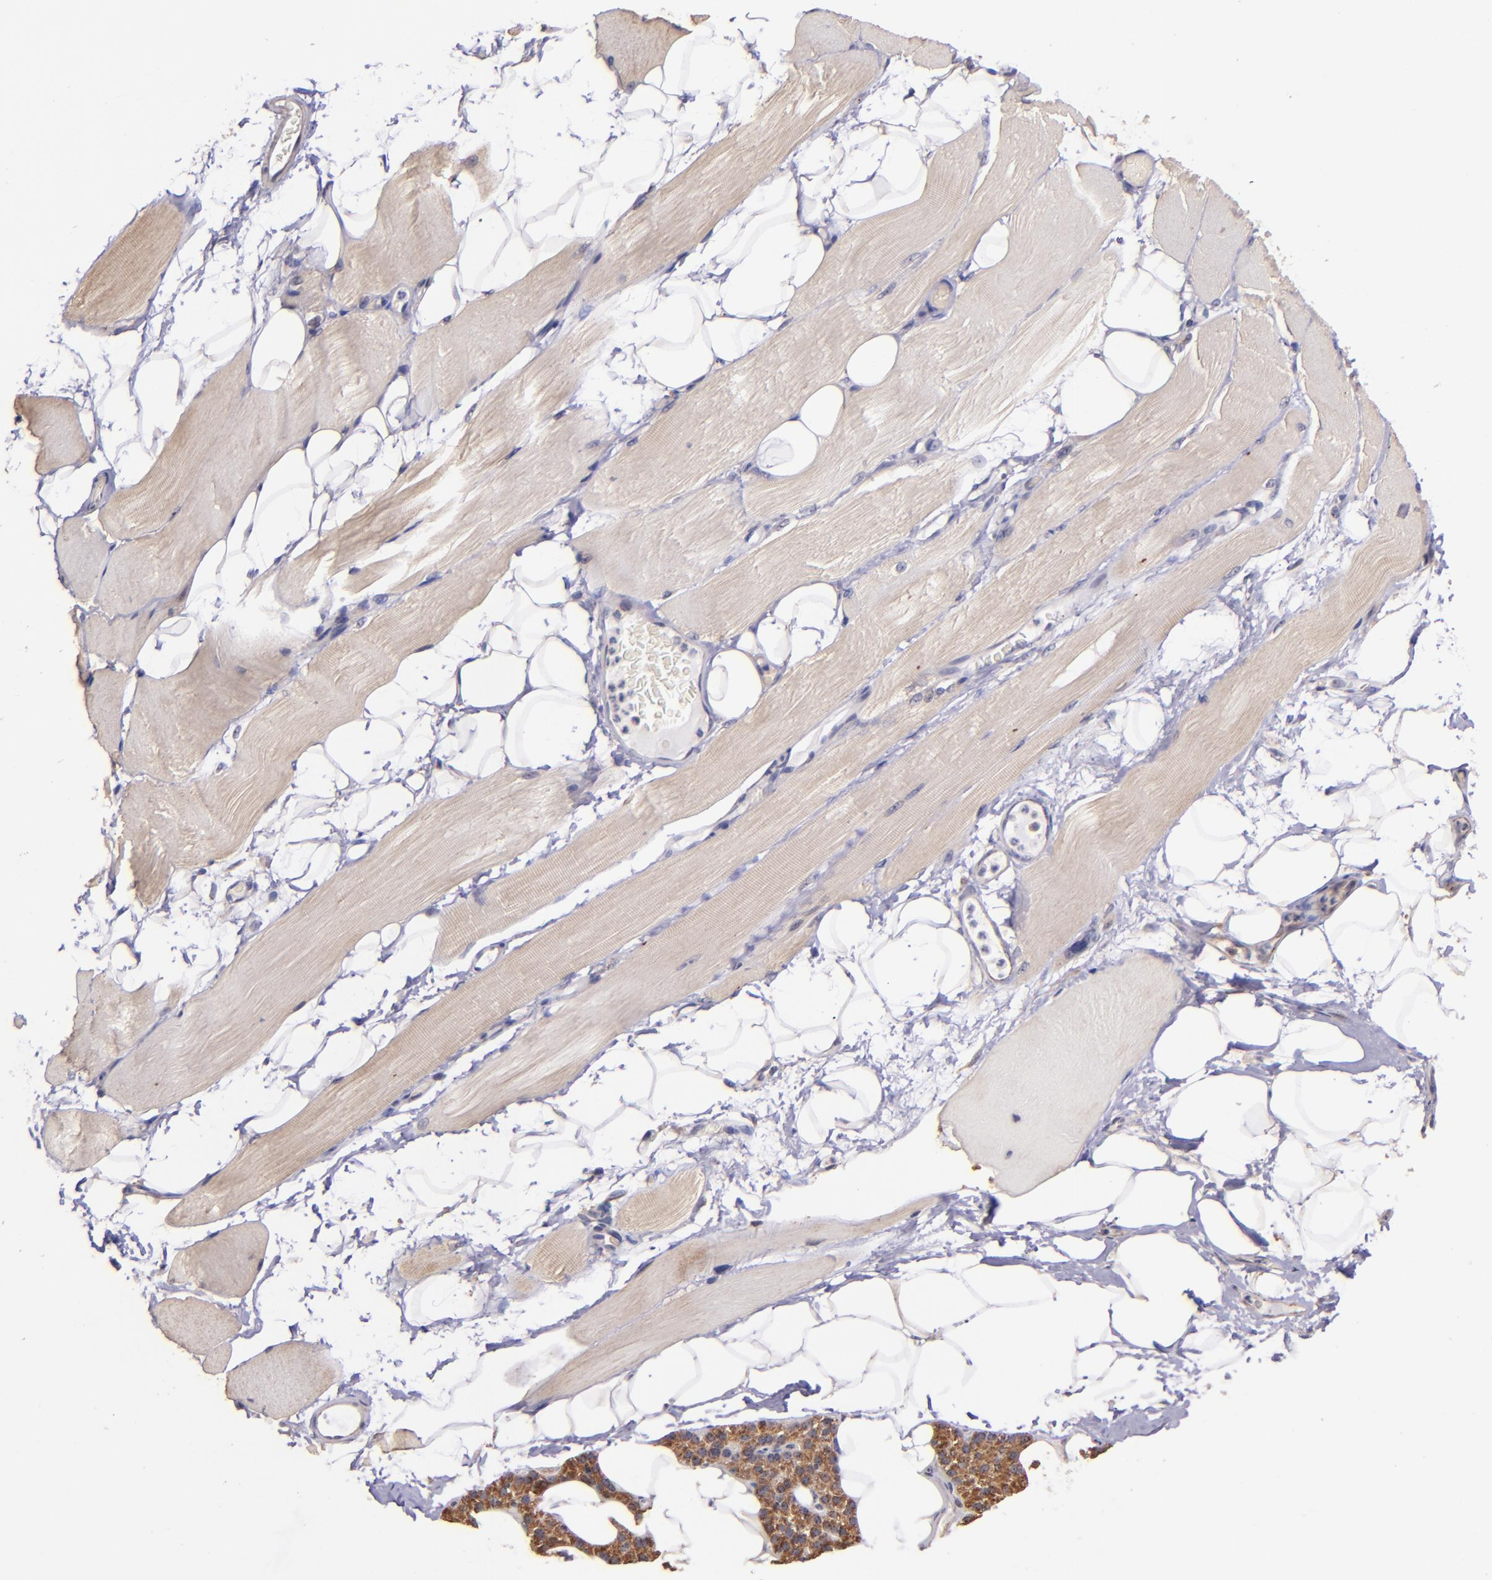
{"staining": {"intensity": "weak", "quantity": ">75%", "location": "cytoplasmic/membranous"}, "tissue": "skeletal muscle", "cell_type": "Myocytes", "image_type": "normal", "snomed": [{"axis": "morphology", "description": "Normal tissue, NOS"}, {"axis": "topography", "description": "Skeletal muscle"}, {"axis": "topography", "description": "Parathyroid gland"}], "caption": "DAB immunohistochemical staining of benign human skeletal muscle reveals weak cytoplasmic/membranous protein expression in approximately >75% of myocytes.", "gene": "SHC1", "patient": {"sex": "female", "age": 37}}